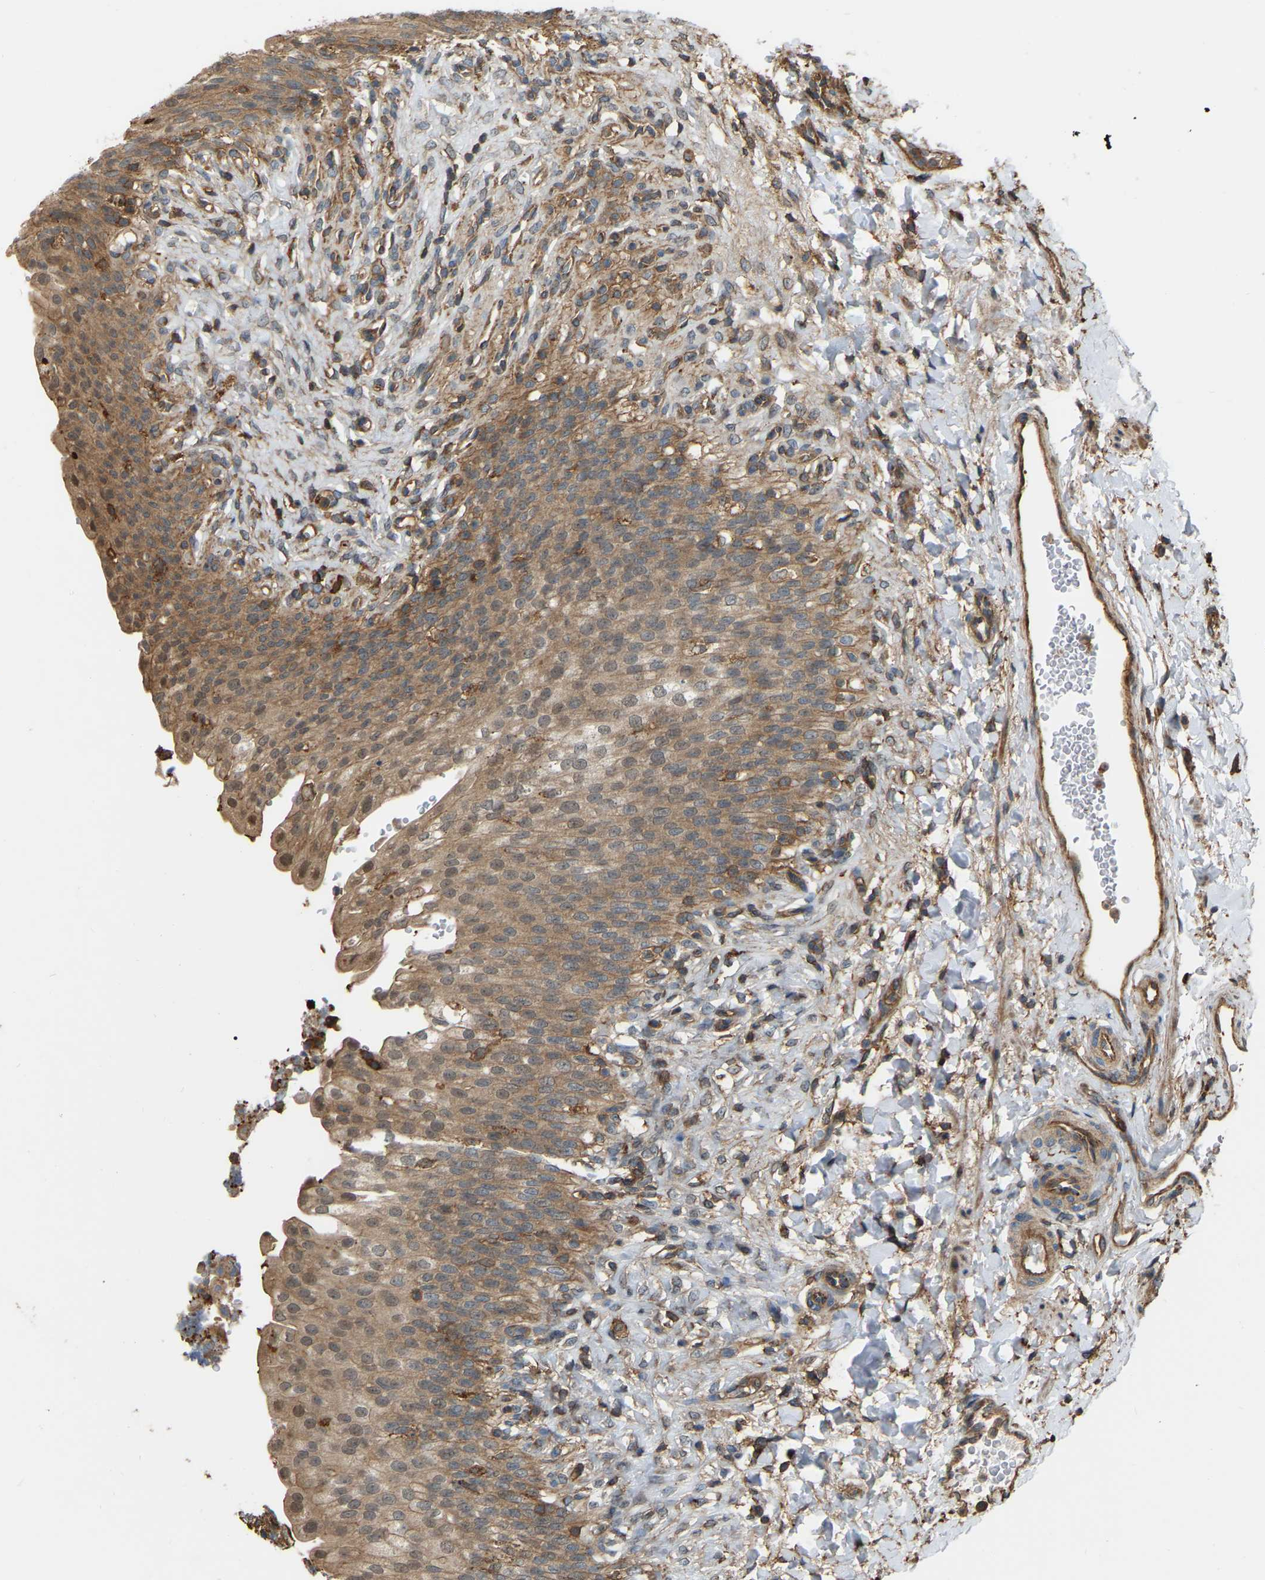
{"staining": {"intensity": "strong", "quantity": ">75%", "location": "cytoplasmic/membranous"}, "tissue": "urinary bladder", "cell_type": "Urothelial cells", "image_type": "normal", "snomed": [{"axis": "morphology", "description": "Urothelial carcinoma, High grade"}, {"axis": "topography", "description": "Urinary bladder"}], "caption": "Brown immunohistochemical staining in benign urinary bladder displays strong cytoplasmic/membranous expression in about >75% of urothelial cells.", "gene": "SAMD9L", "patient": {"sex": "male", "age": 46}}